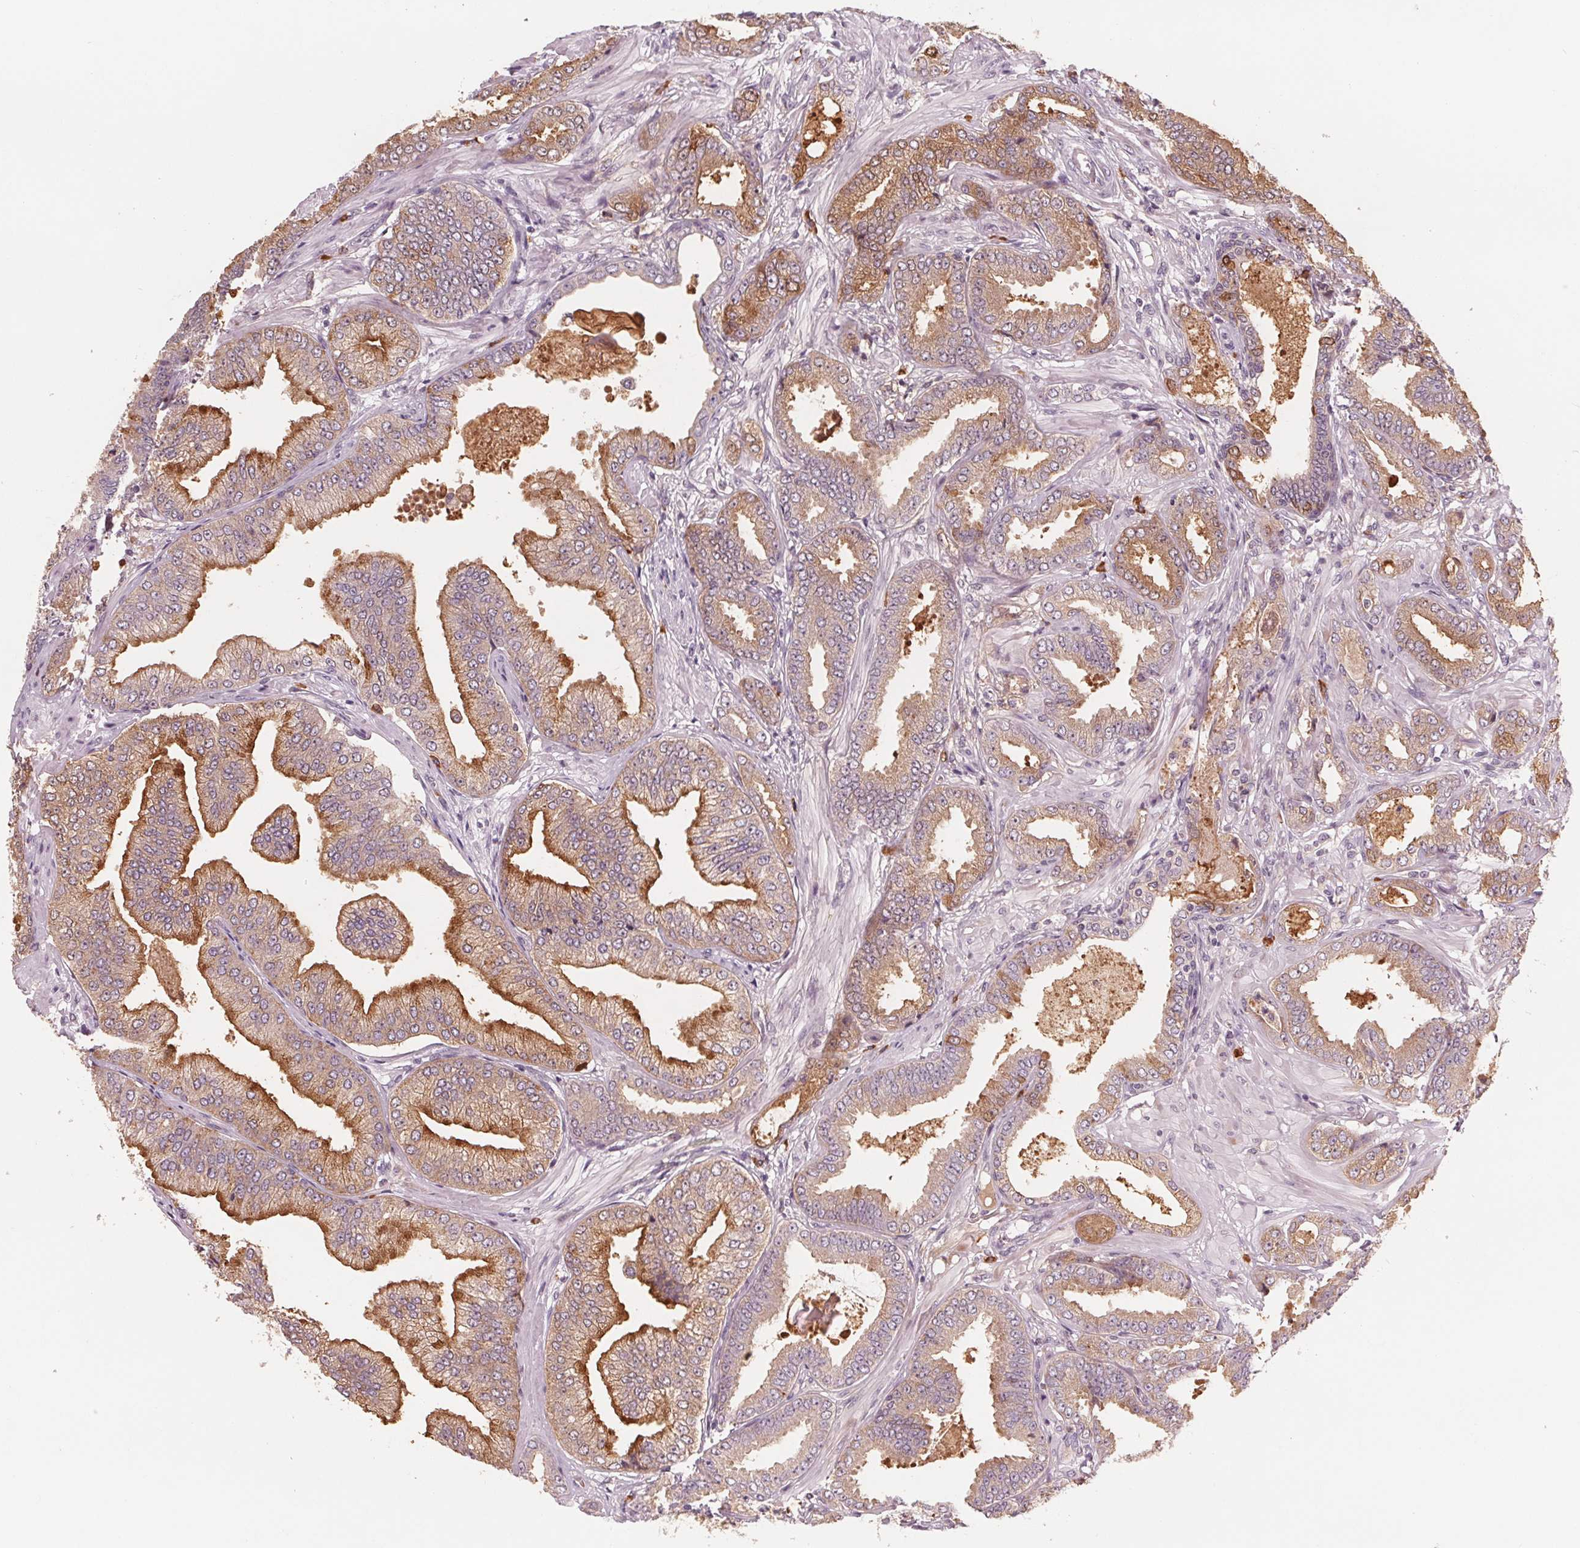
{"staining": {"intensity": "moderate", "quantity": ">75%", "location": "cytoplasmic/membranous"}, "tissue": "prostate cancer", "cell_type": "Tumor cells", "image_type": "cancer", "snomed": [{"axis": "morphology", "description": "Adenocarcinoma, Low grade"}, {"axis": "topography", "description": "Prostate"}], "caption": "About >75% of tumor cells in adenocarcinoma (low-grade) (prostate) display moderate cytoplasmic/membranous protein positivity as visualized by brown immunohistochemical staining.", "gene": "GIGYF2", "patient": {"sex": "male", "age": 55}}